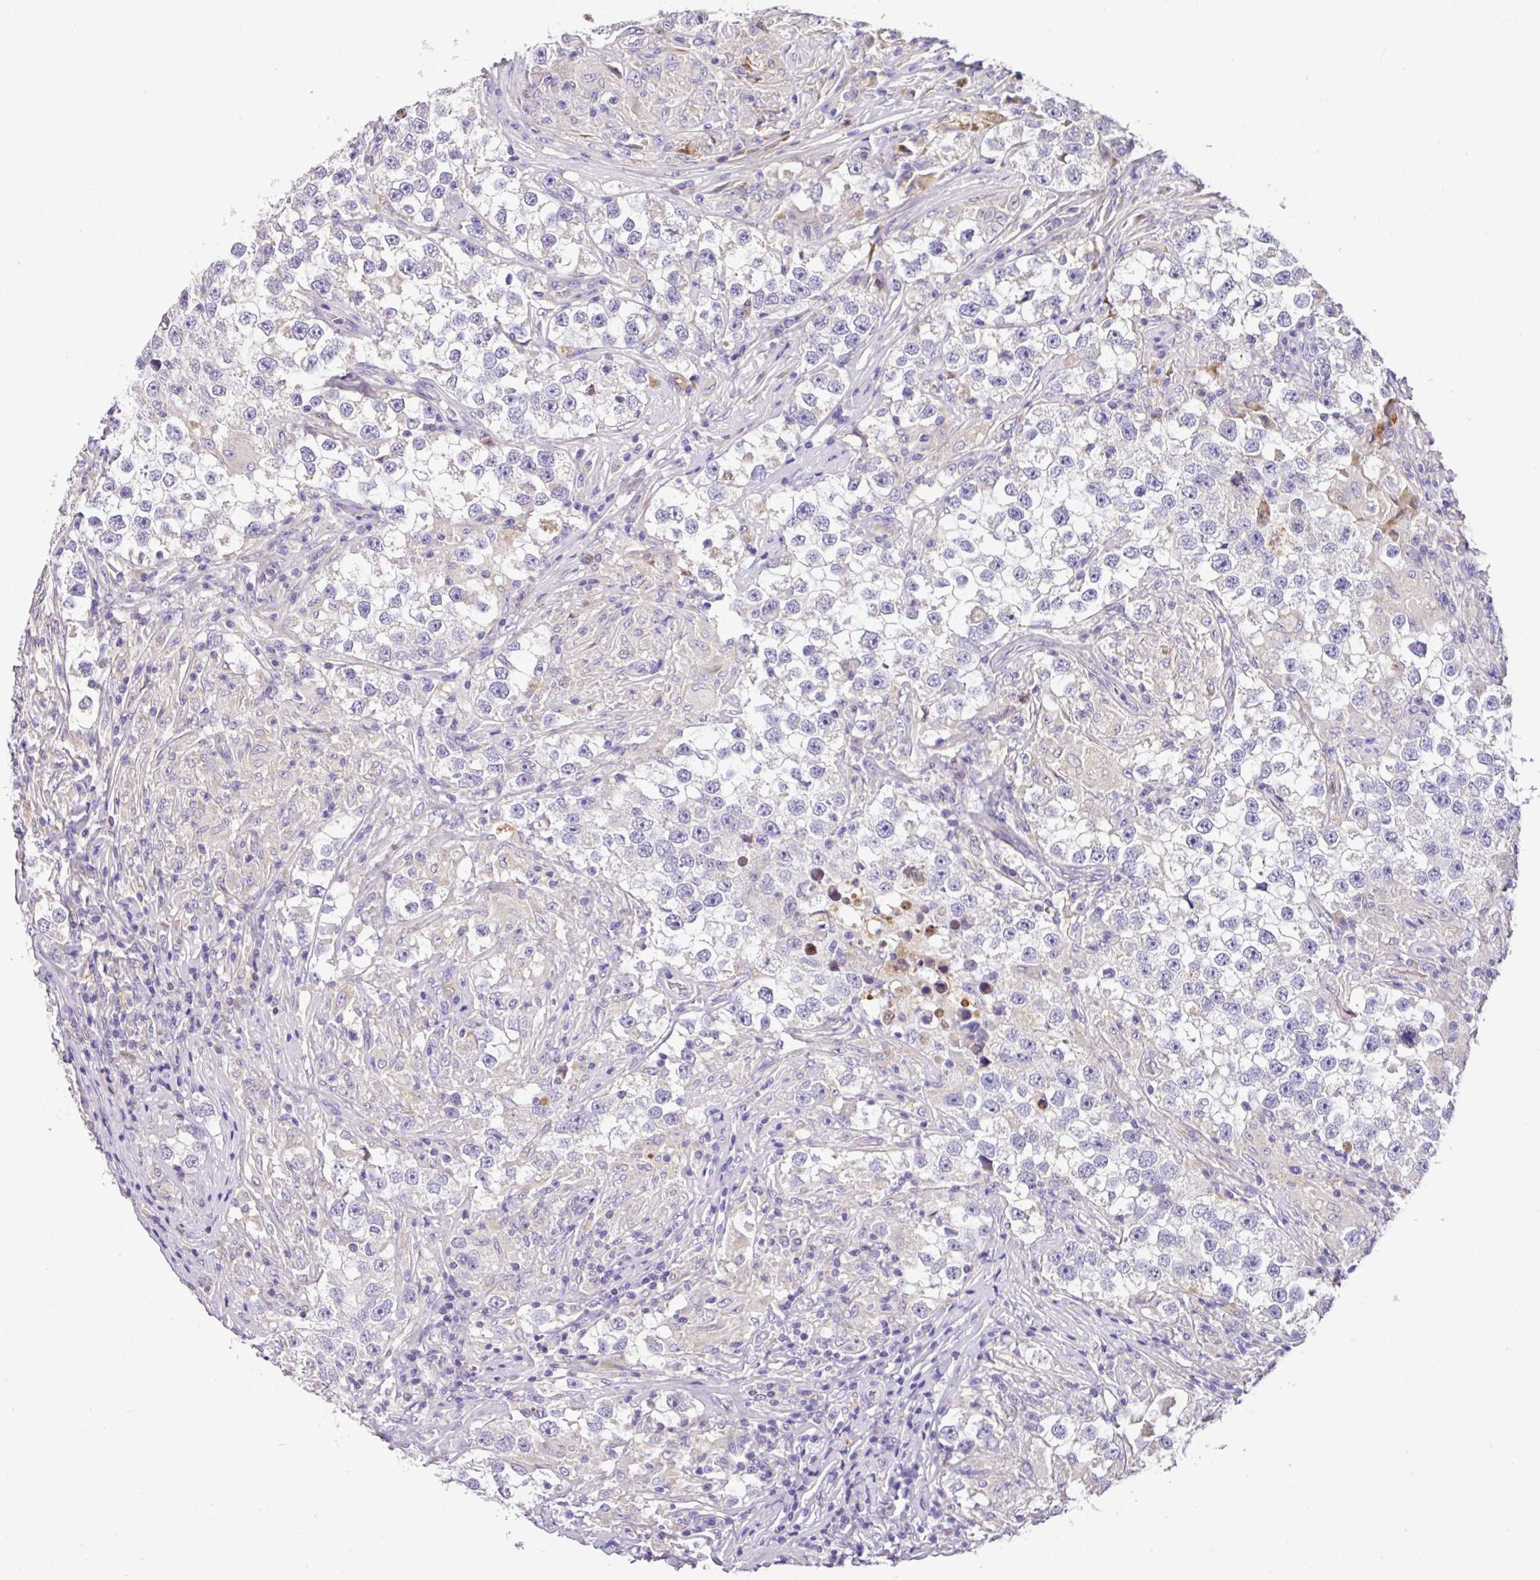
{"staining": {"intensity": "negative", "quantity": "none", "location": "none"}, "tissue": "testis cancer", "cell_type": "Tumor cells", "image_type": "cancer", "snomed": [{"axis": "morphology", "description": "Seminoma, NOS"}, {"axis": "topography", "description": "Testis"}], "caption": "This is an IHC micrograph of human testis cancer (seminoma). There is no positivity in tumor cells.", "gene": "ANXA2R", "patient": {"sex": "male", "age": 46}}